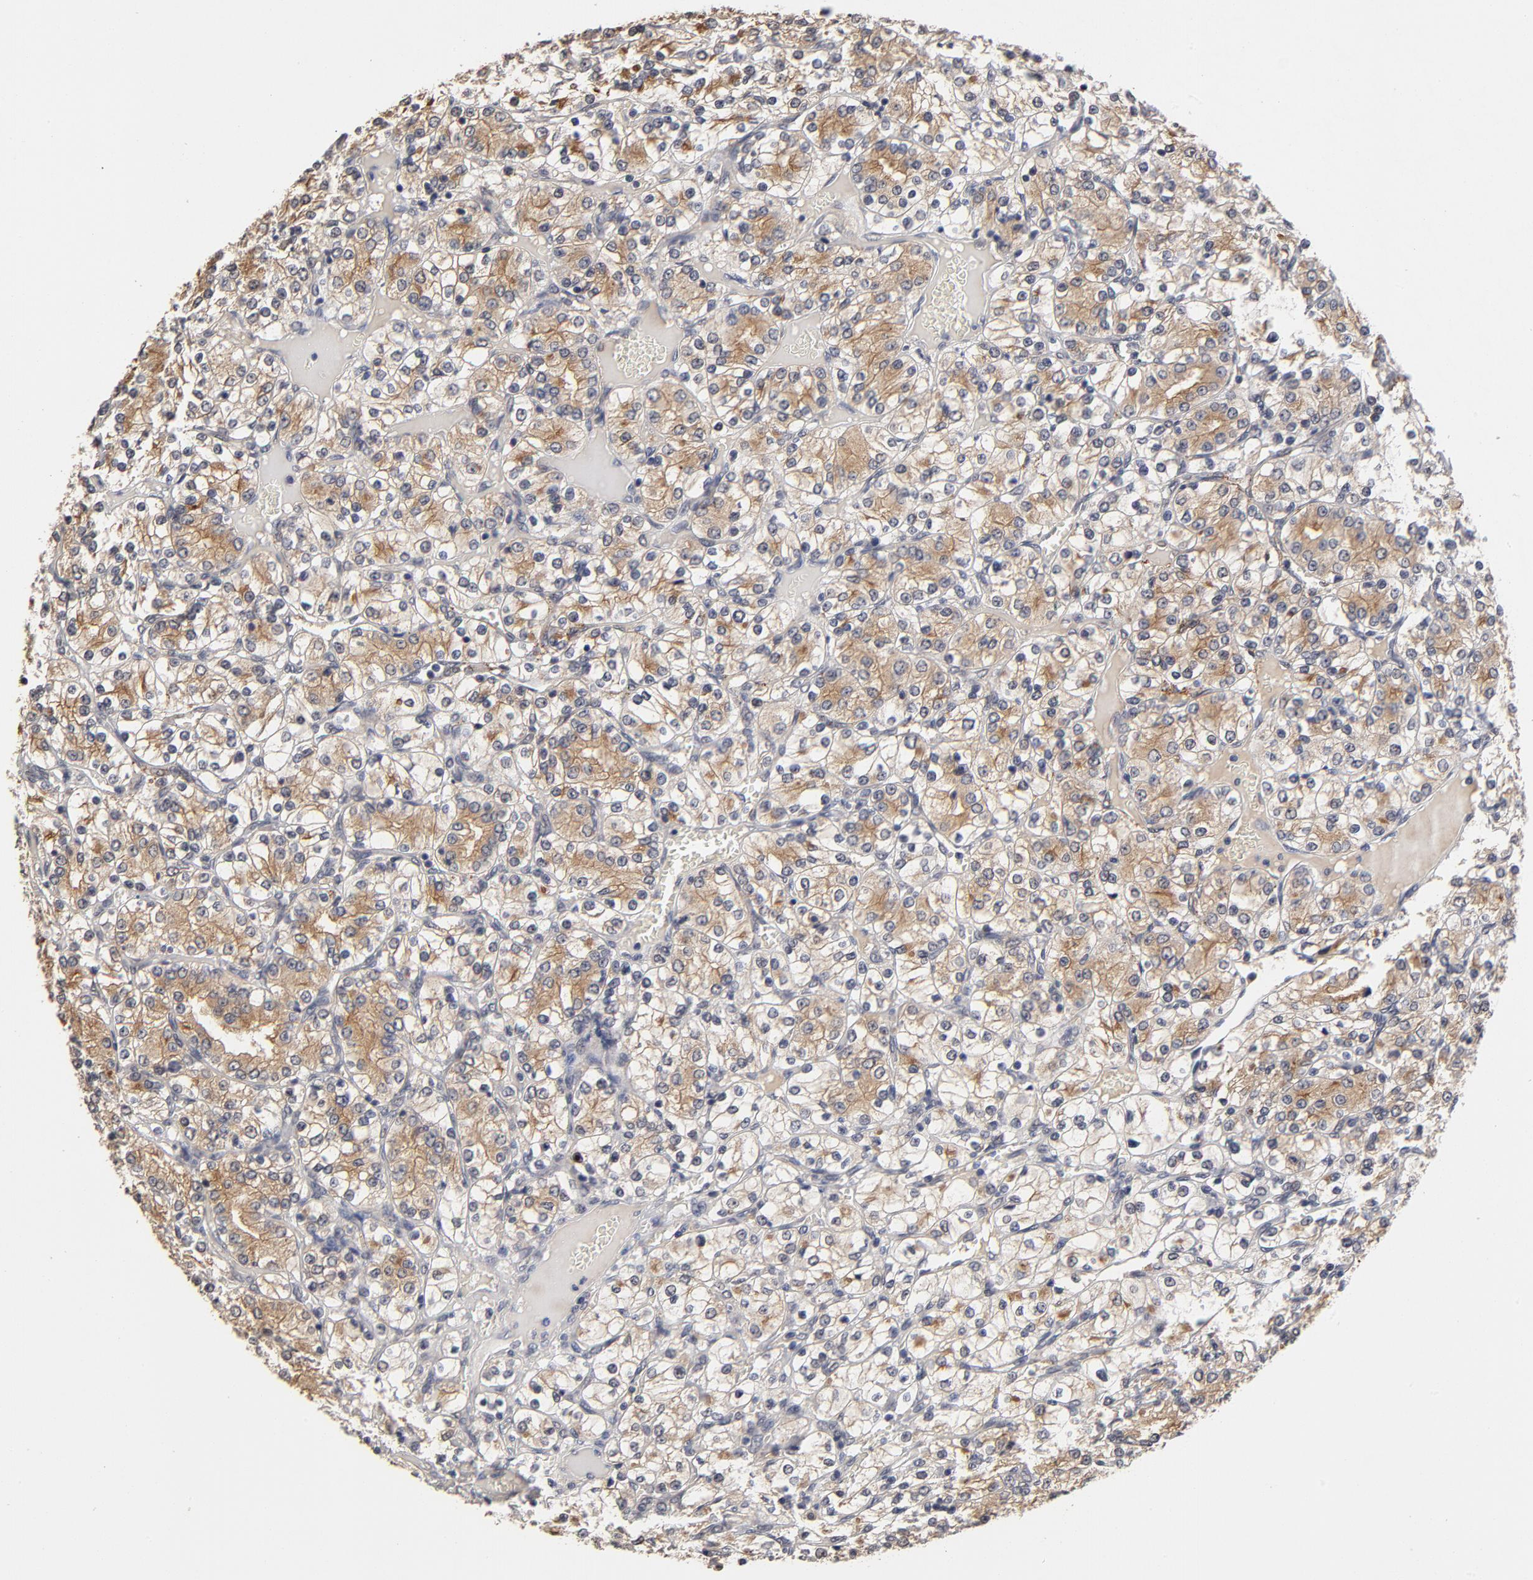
{"staining": {"intensity": "moderate", "quantity": "25%-75%", "location": "cytoplasmic/membranous"}, "tissue": "renal cancer", "cell_type": "Tumor cells", "image_type": "cancer", "snomed": [{"axis": "morphology", "description": "Adenocarcinoma, NOS"}, {"axis": "topography", "description": "Kidney"}], "caption": "Tumor cells exhibit medium levels of moderate cytoplasmic/membranous expression in approximately 25%-75% of cells in human renal cancer.", "gene": "ASB8", "patient": {"sex": "female", "age": 62}}